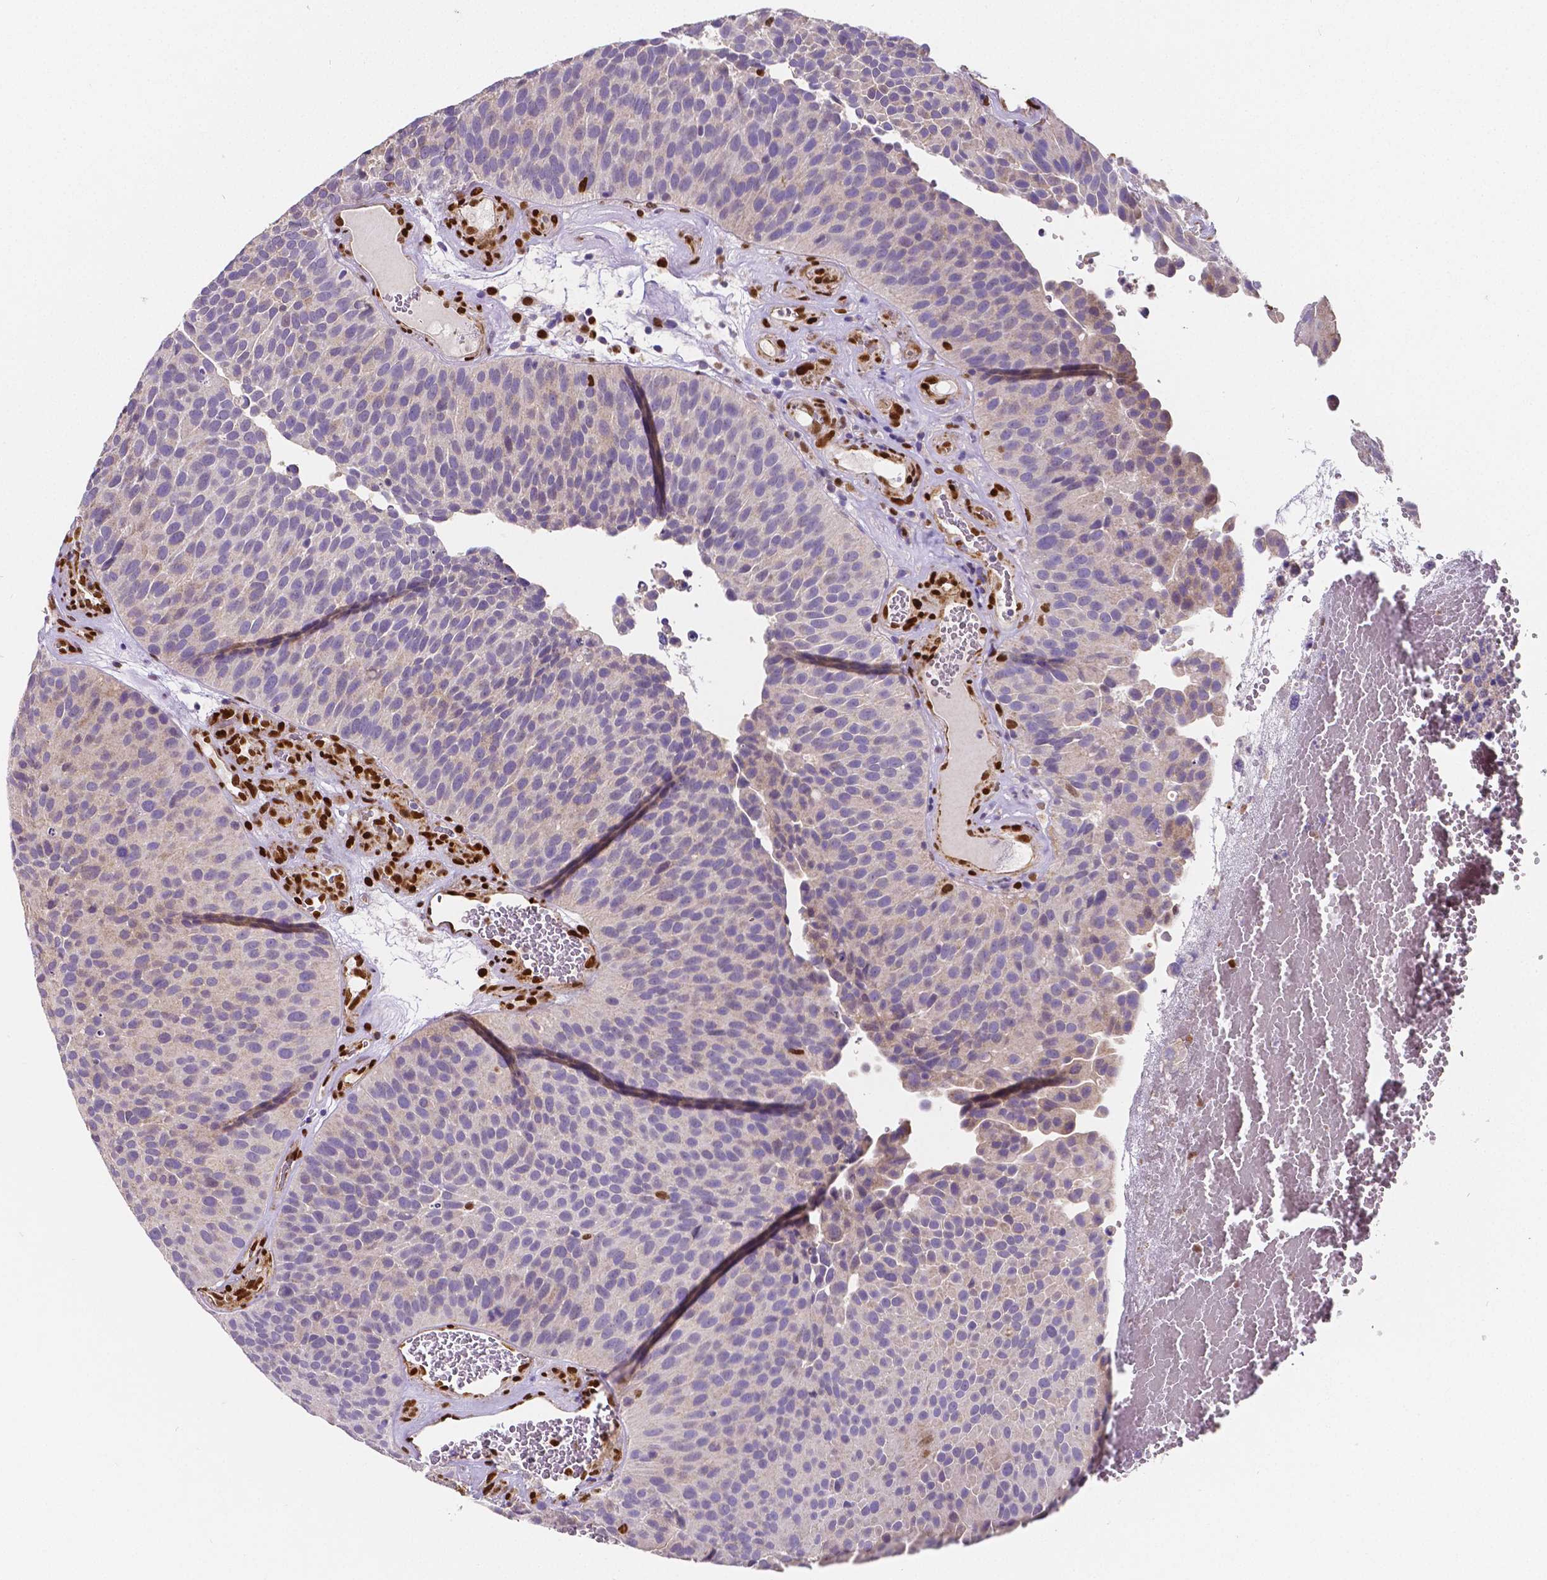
{"staining": {"intensity": "weak", "quantity": "<25%", "location": "cytoplasmic/membranous"}, "tissue": "urothelial cancer", "cell_type": "Tumor cells", "image_type": "cancer", "snomed": [{"axis": "morphology", "description": "Urothelial carcinoma, Low grade"}, {"axis": "topography", "description": "Urinary bladder"}], "caption": "This micrograph is of urothelial cancer stained with IHC to label a protein in brown with the nuclei are counter-stained blue. There is no staining in tumor cells. Nuclei are stained in blue.", "gene": "MEF2C", "patient": {"sex": "male", "age": 76}}